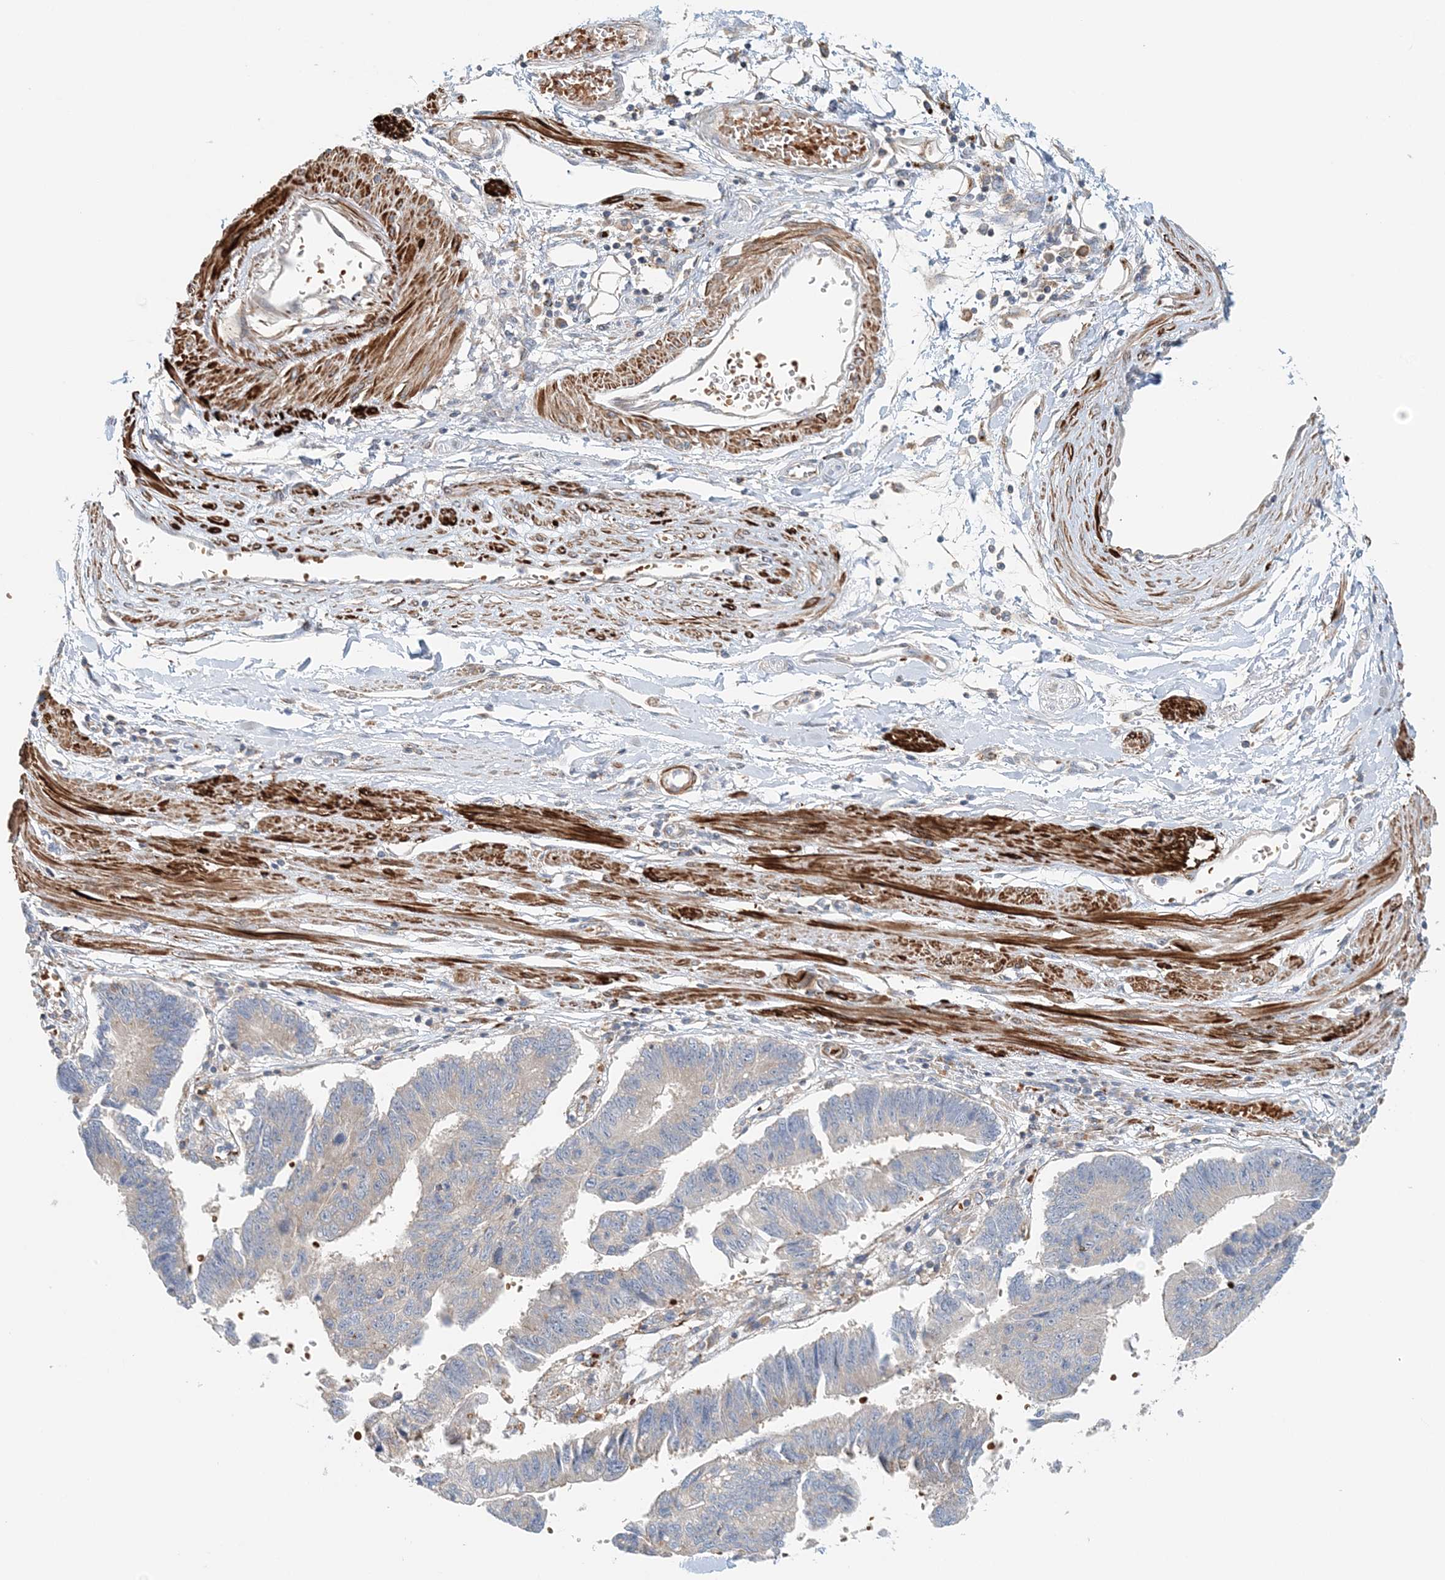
{"staining": {"intensity": "negative", "quantity": "none", "location": "none"}, "tissue": "stomach cancer", "cell_type": "Tumor cells", "image_type": "cancer", "snomed": [{"axis": "morphology", "description": "Adenocarcinoma, NOS"}, {"axis": "topography", "description": "Stomach"}], "caption": "Immunohistochemistry of stomach cancer (adenocarcinoma) displays no staining in tumor cells.", "gene": "TTI1", "patient": {"sex": "male", "age": 59}}